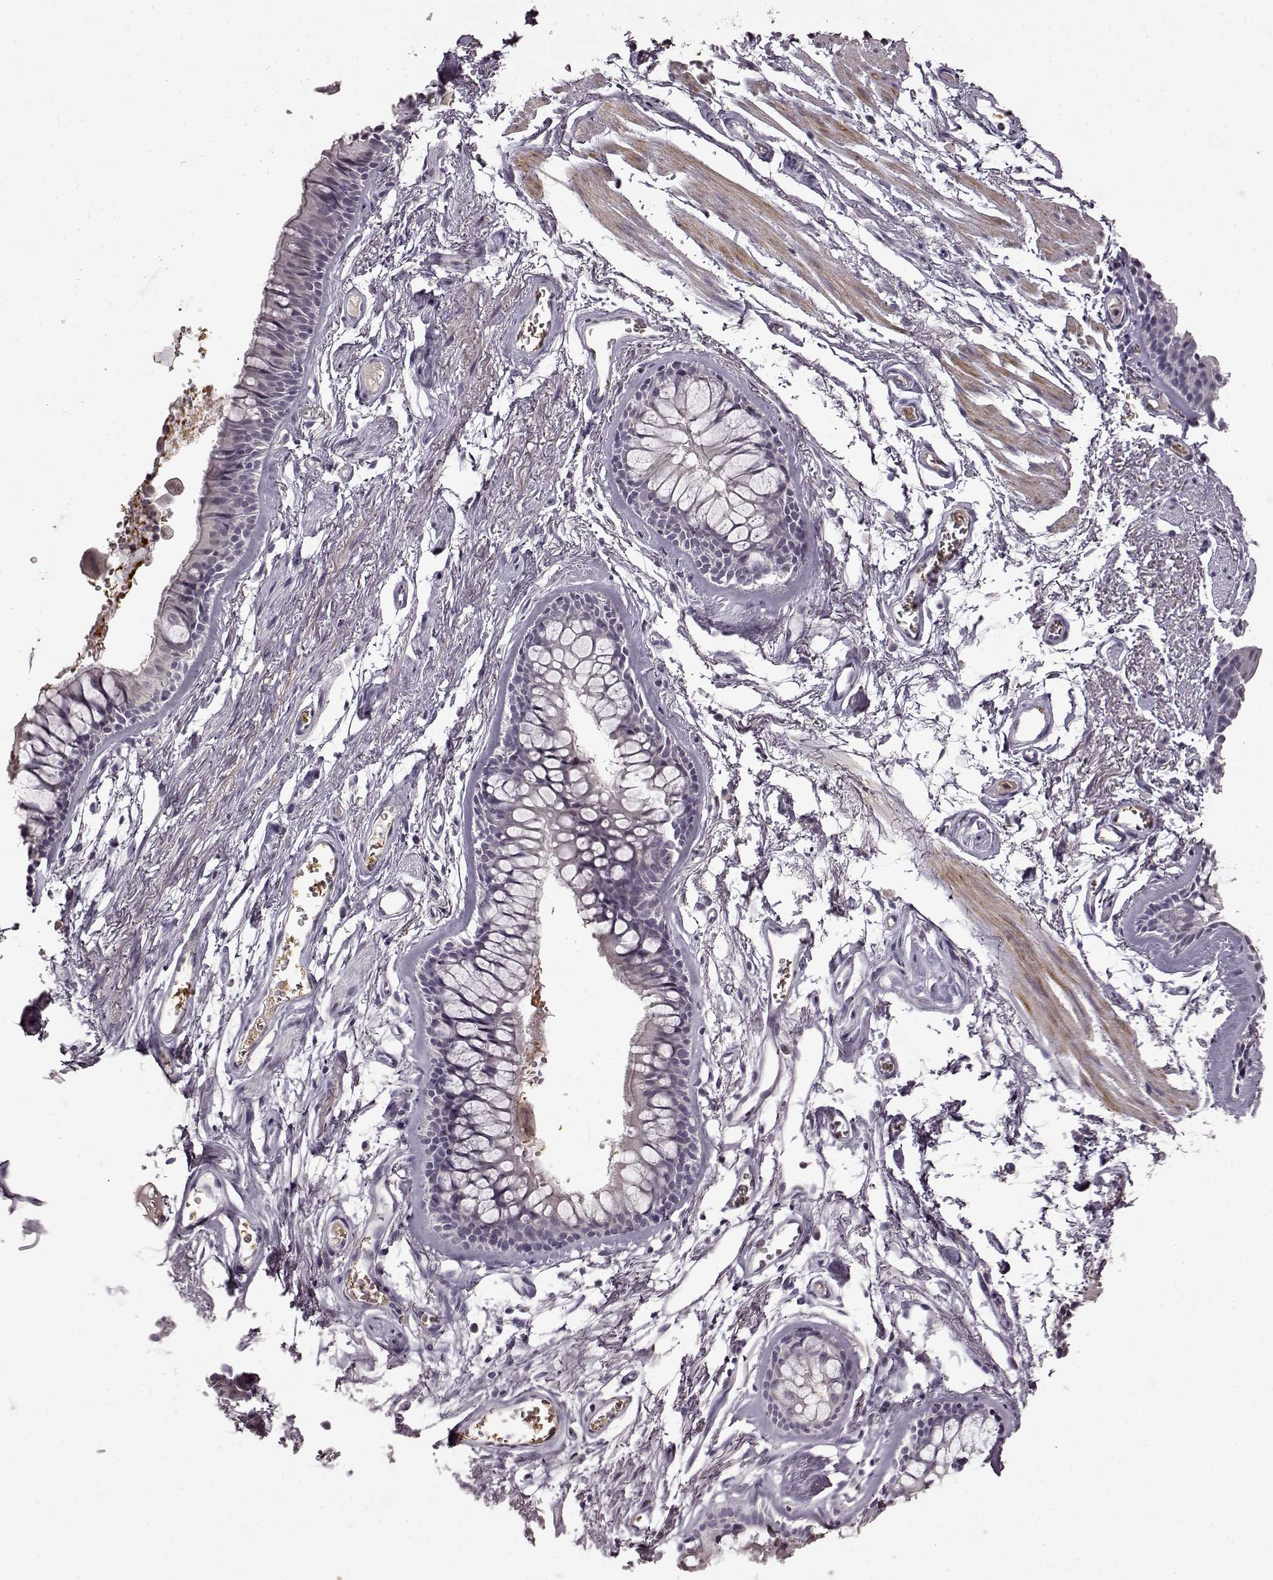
{"staining": {"intensity": "negative", "quantity": "none", "location": "none"}, "tissue": "soft tissue", "cell_type": "Chondrocytes", "image_type": "normal", "snomed": [{"axis": "morphology", "description": "Normal tissue, NOS"}, {"axis": "topography", "description": "Cartilage tissue"}, {"axis": "topography", "description": "Bronchus"}], "caption": "Chondrocytes show no significant expression in normal soft tissue. (Stains: DAB immunohistochemistry (IHC) with hematoxylin counter stain, Microscopy: brightfield microscopy at high magnification).", "gene": "CNGA3", "patient": {"sex": "female", "age": 79}}